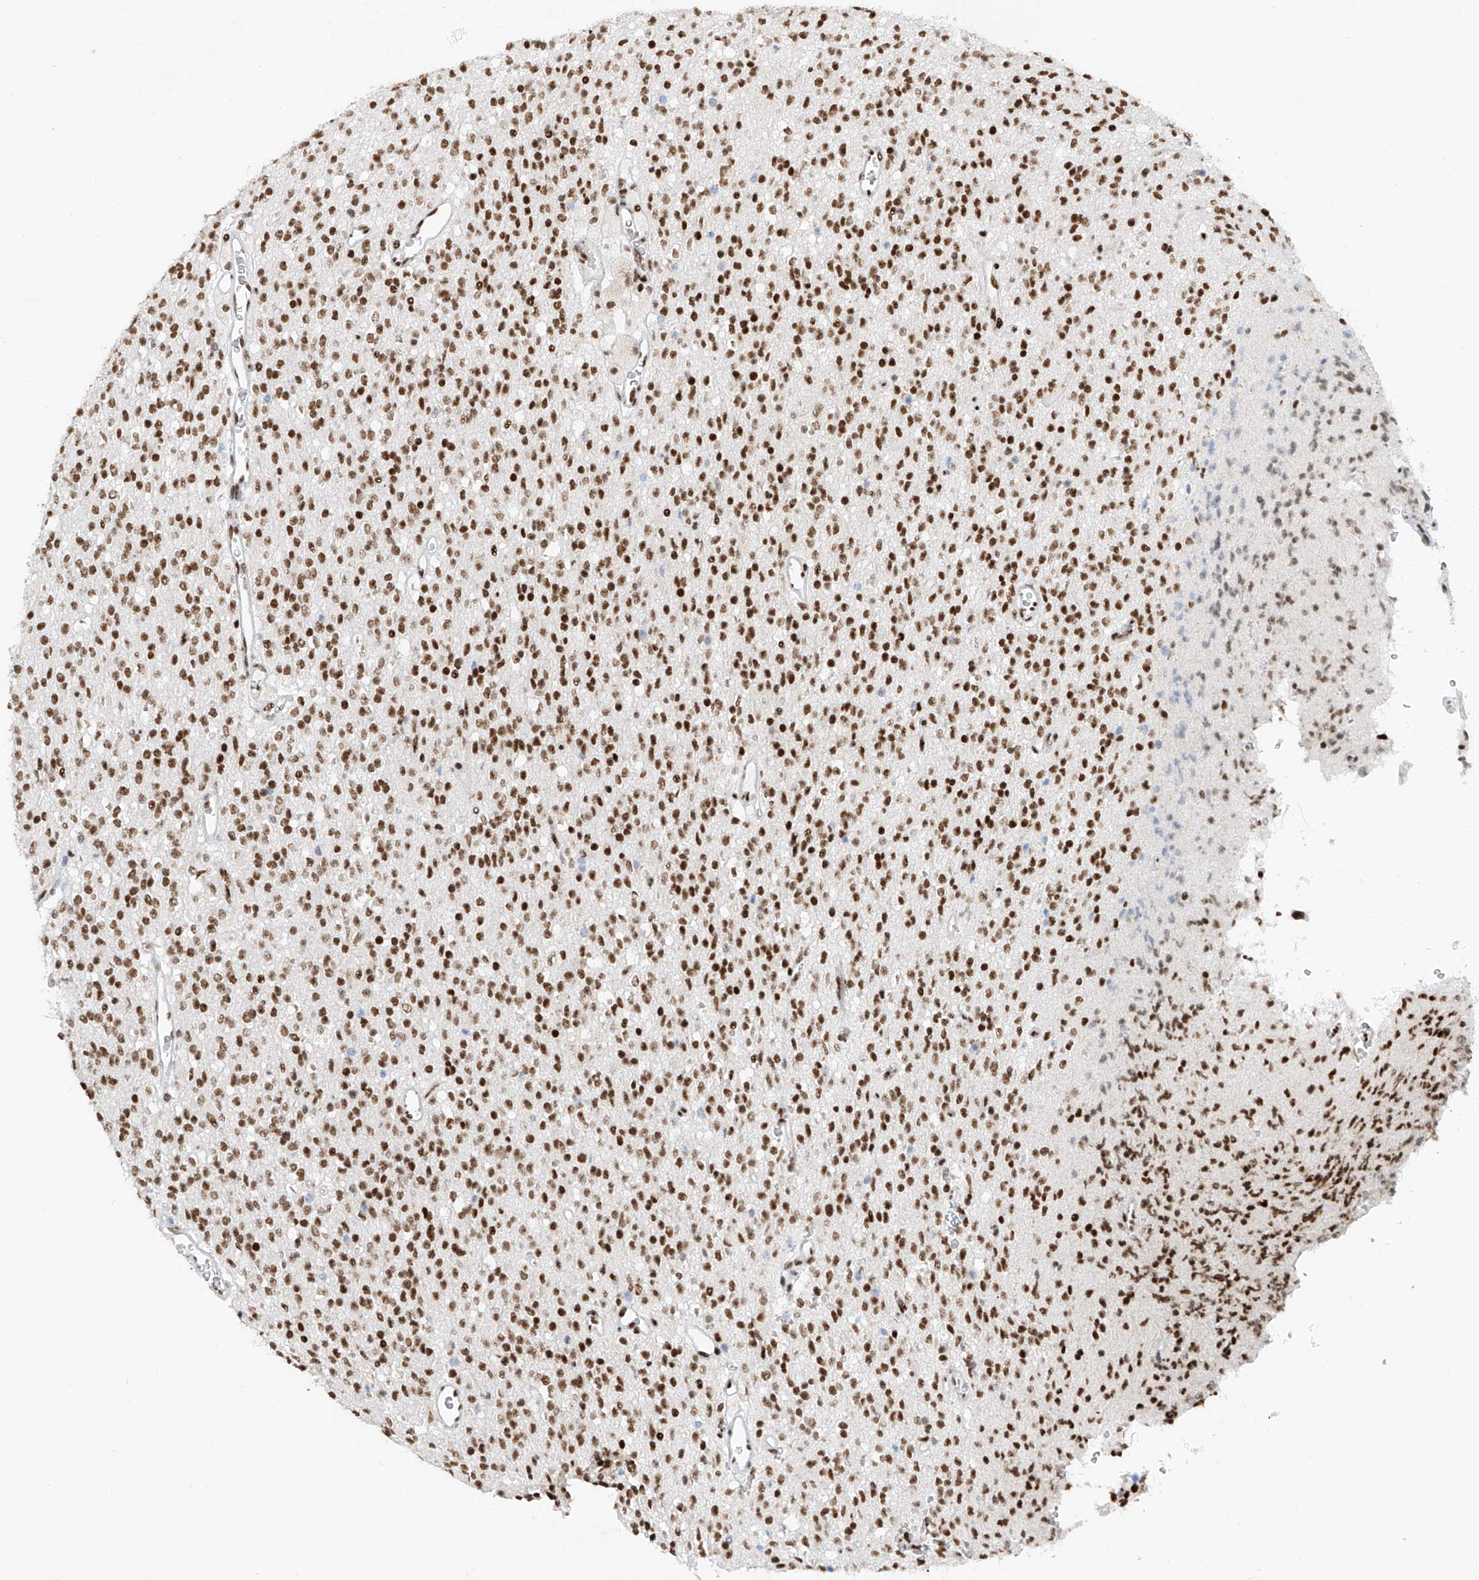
{"staining": {"intensity": "strong", "quantity": ">75%", "location": "nuclear"}, "tissue": "glioma", "cell_type": "Tumor cells", "image_type": "cancer", "snomed": [{"axis": "morphology", "description": "Glioma, malignant, High grade"}, {"axis": "topography", "description": "Brain"}], "caption": "Glioma stained for a protein exhibits strong nuclear positivity in tumor cells.", "gene": "TAF4", "patient": {"sex": "male", "age": 34}}